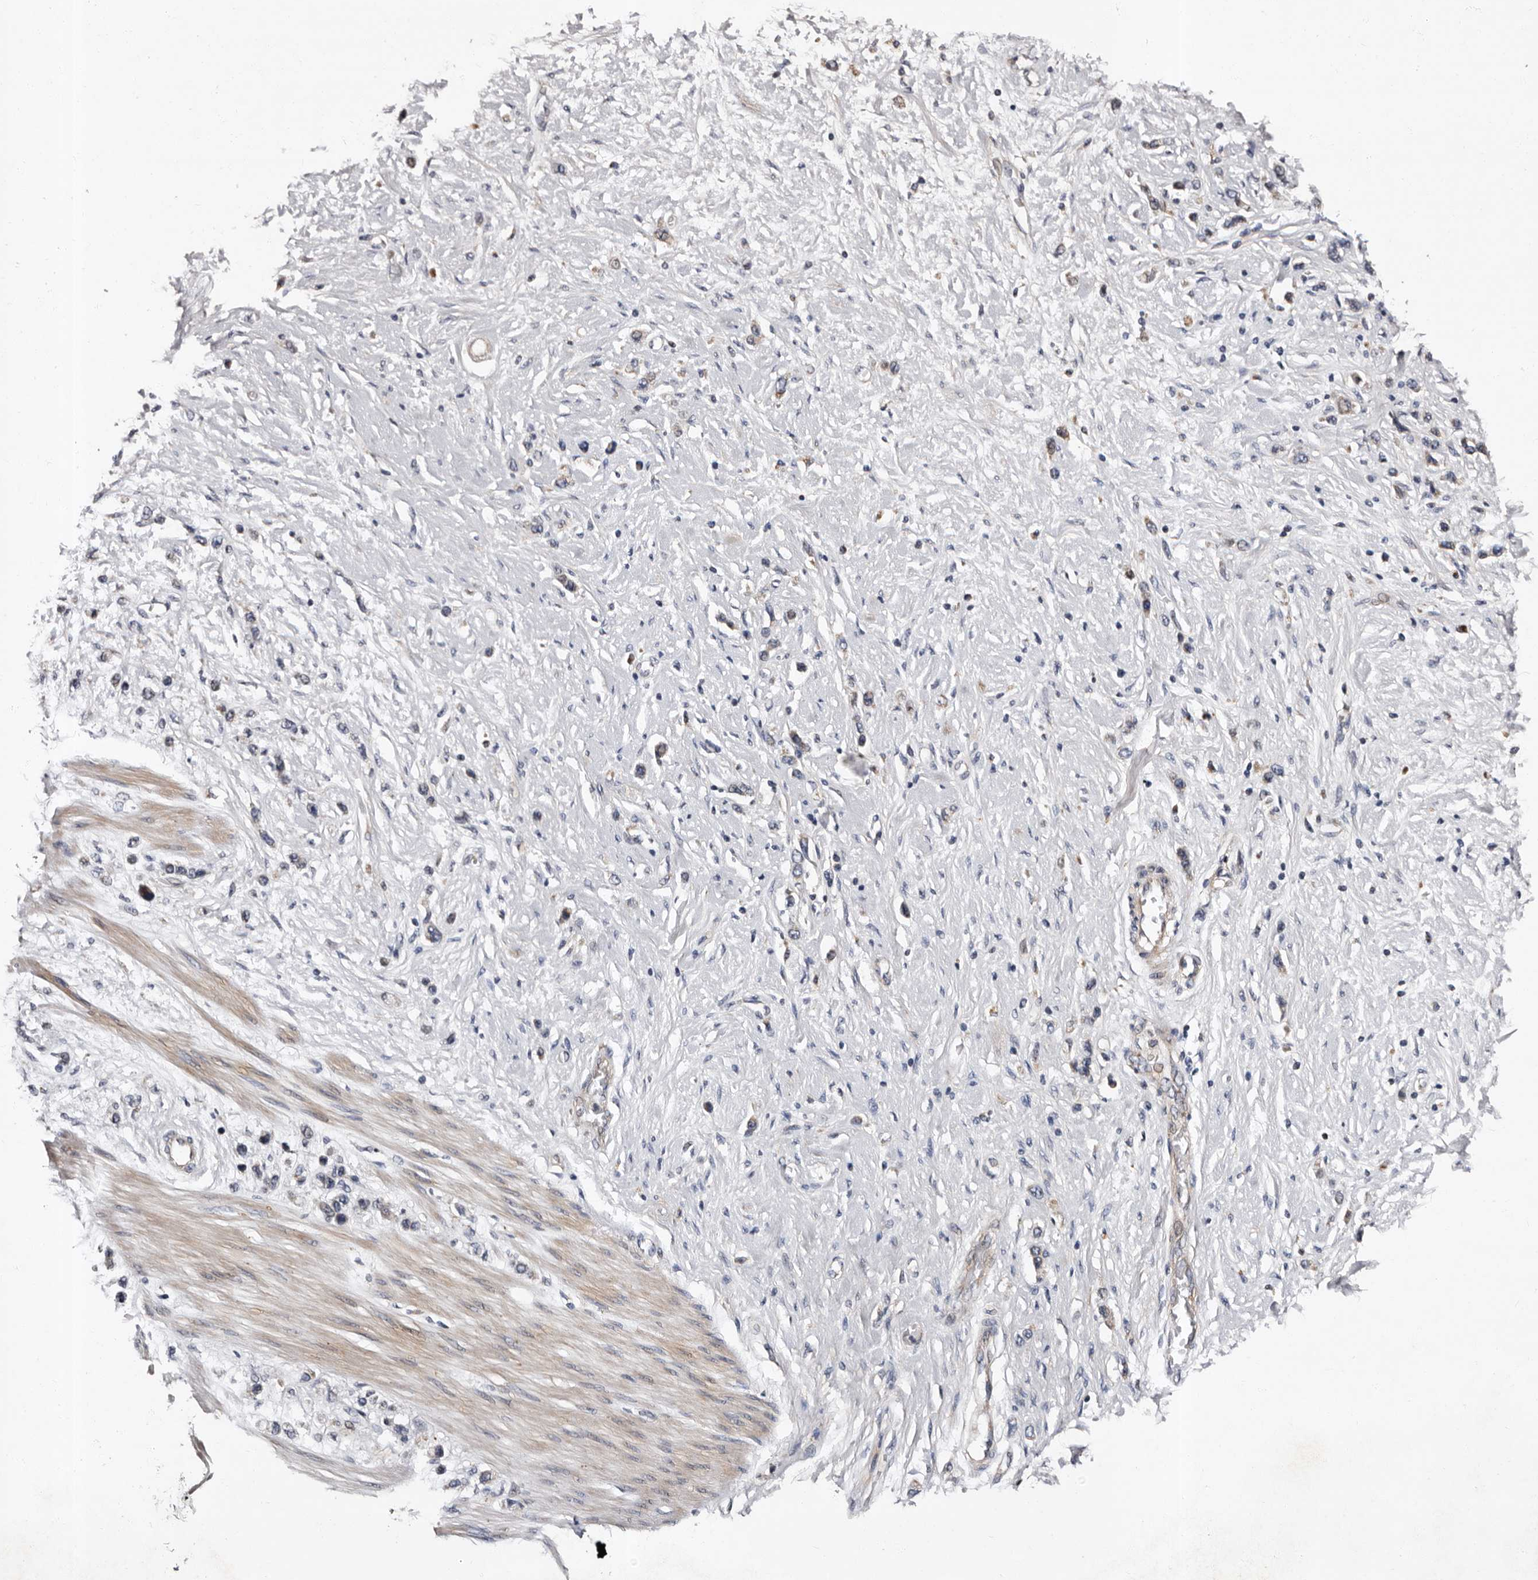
{"staining": {"intensity": "negative", "quantity": "none", "location": "none"}, "tissue": "stomach cancer", "cell_type": "Tumor cells", "image_type": "cancer", "snomed": [{"axis": "morphology", "description": "Adenocarcinoma, NOS"}, {"axis": "topography", "description": "Stomach"}], "caption": "This is an IHC photomicrograph of stomach cancer. There is no expression in tumor cells.", "gene": "ADCK5", "patient": {"sex": "female", "age": 65}}